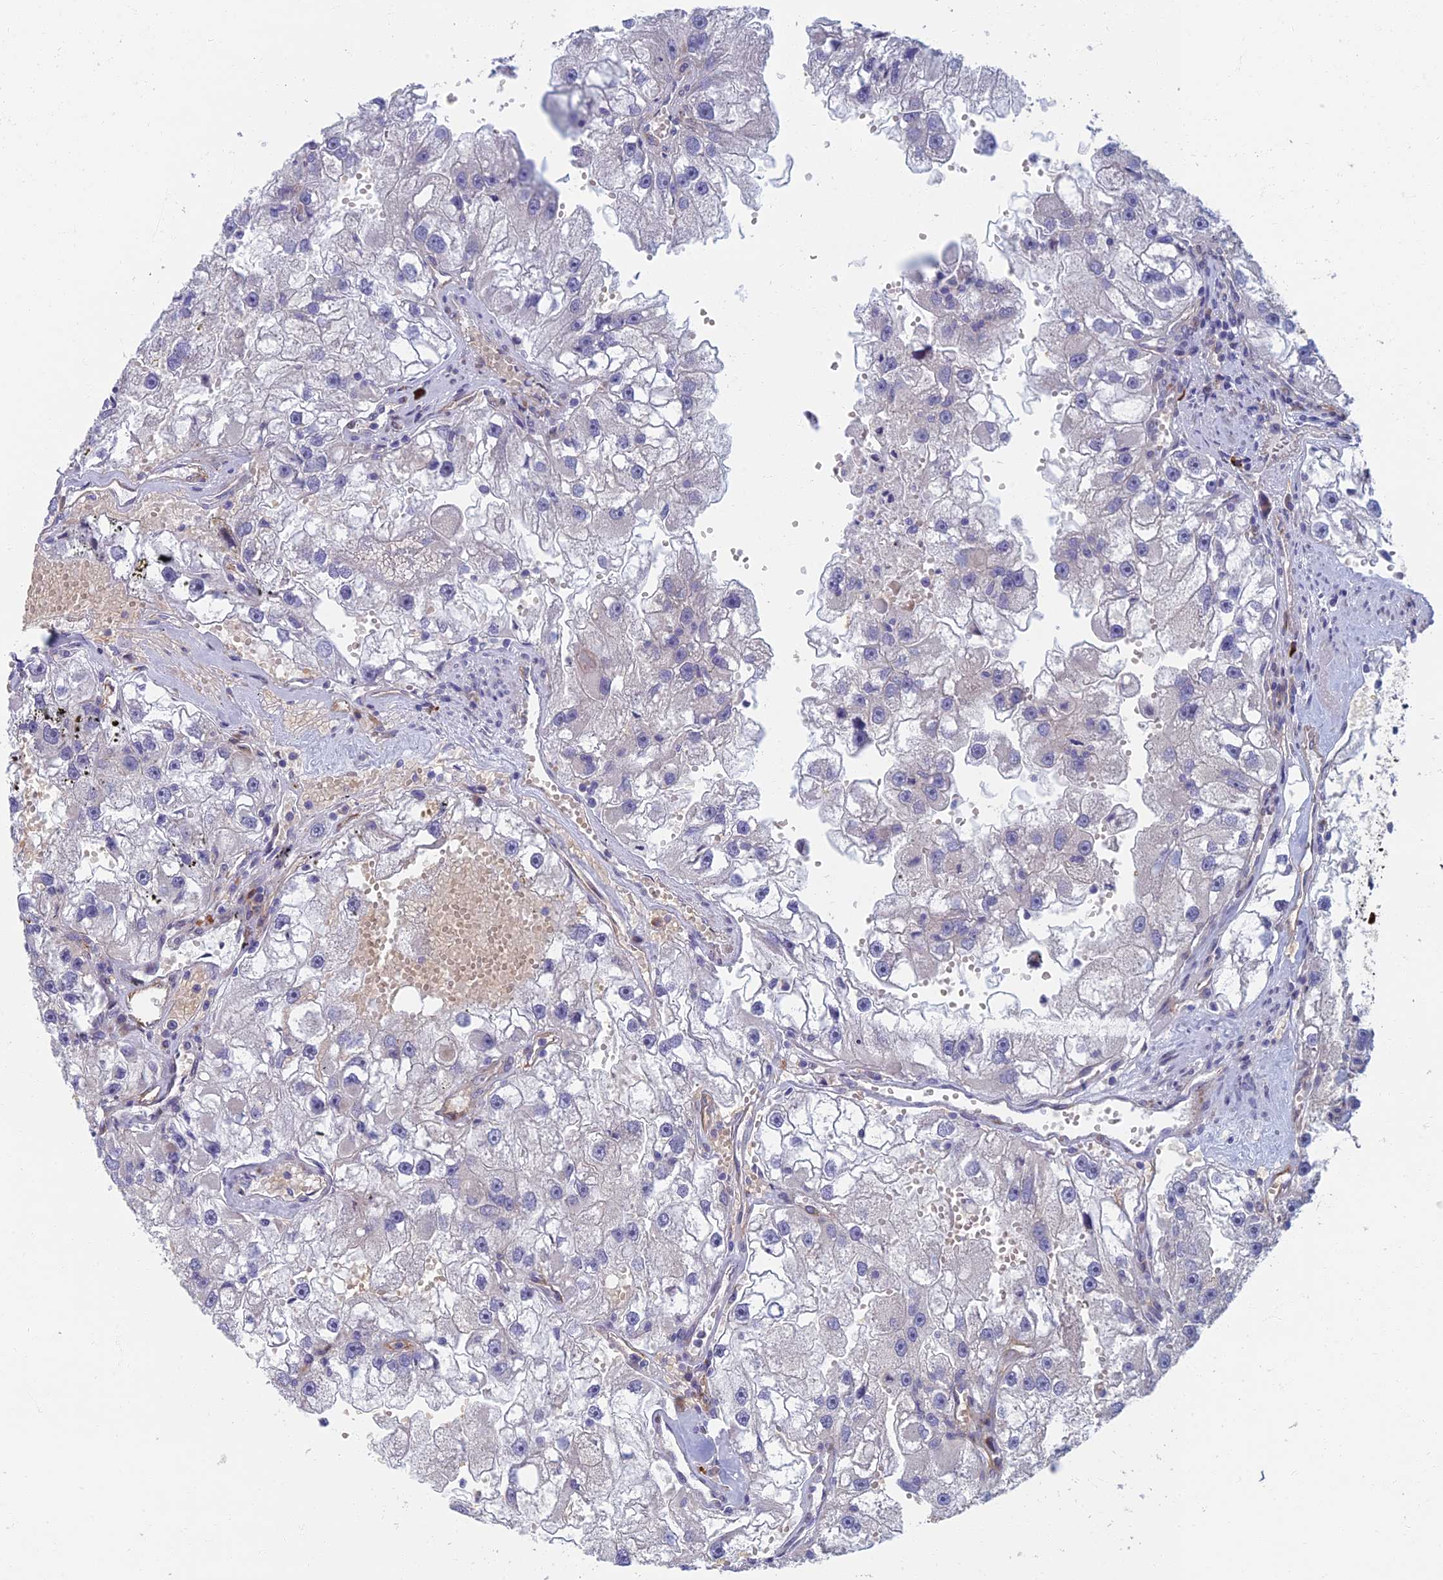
{"staining": {"intensity": "negative", "quantity": "none", "location": "none"}, "tissue": "renal cancer", "cell_type": "Tumor cells", "image_type": "cancer", "snomed": [{"axis": "morphology", "description": "Adenocarcinoma, NOS"}, {"axis": "topography", "description": "Kidney"}], "caption": "Tumor cells show no significant protein positivity in renal adenocarcinoma.", "gene": "RHBDL2", "patient": {"sex": "male", "age": 63}}